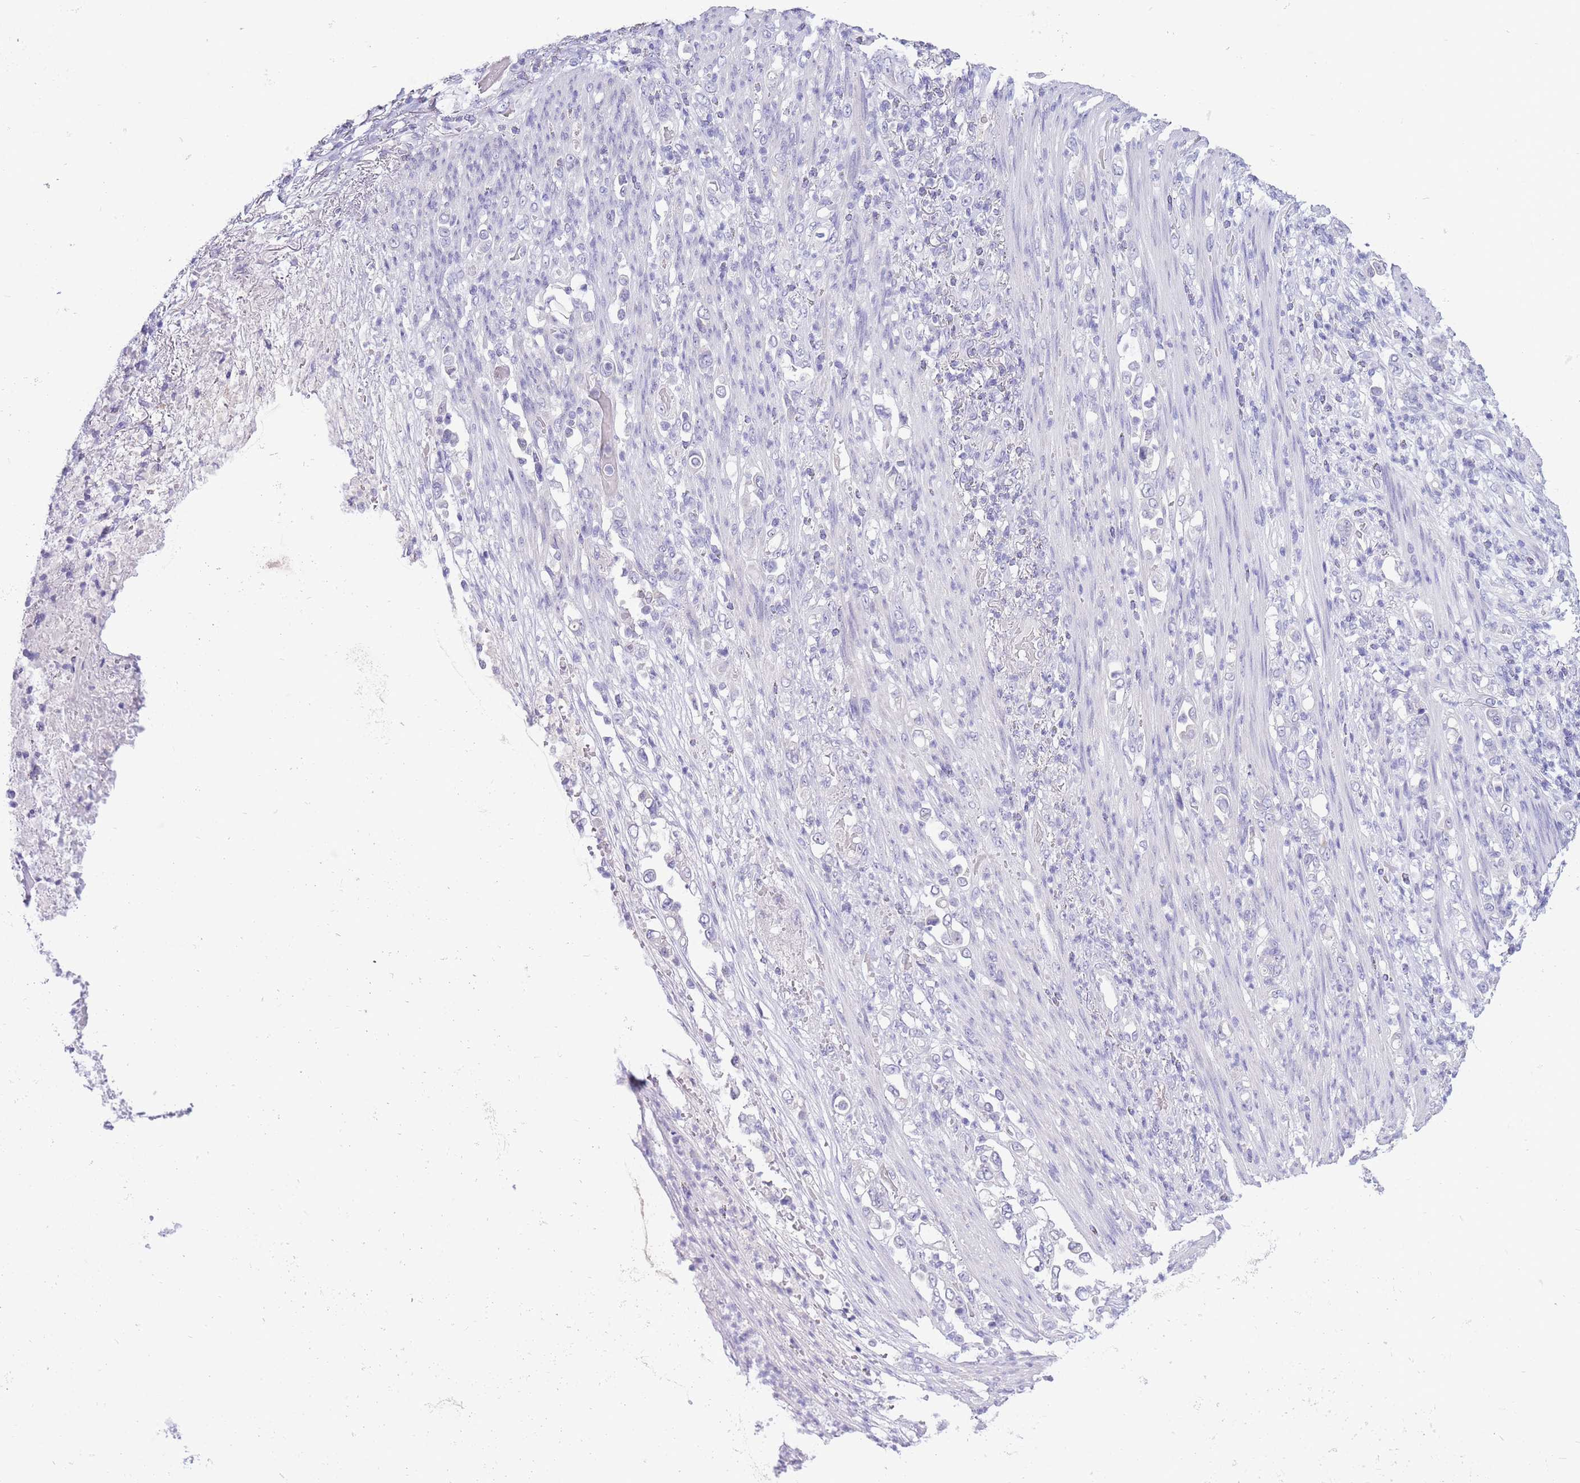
{"staining": {"intensity": "negative", "quantity": "none", "location": "none"}, "tissue": "stomach cancer", "cell_type": "Tumor cells", "image_type": "cancer", "snomed": [{"axis": "morphology", "description": "Normal tissue, NOS"}, {"axis": "morphology", "description": "Adenocarcinoma, NOS"}, {"axis": "topography", "description": "Stomach"}], "caption": "Immunohistochemistry of human adenocarcinoma (stomach) shows no positivity in tumor cells.", "gene": "ASAP3", "patient": {"sex": "female", "age": 79}}